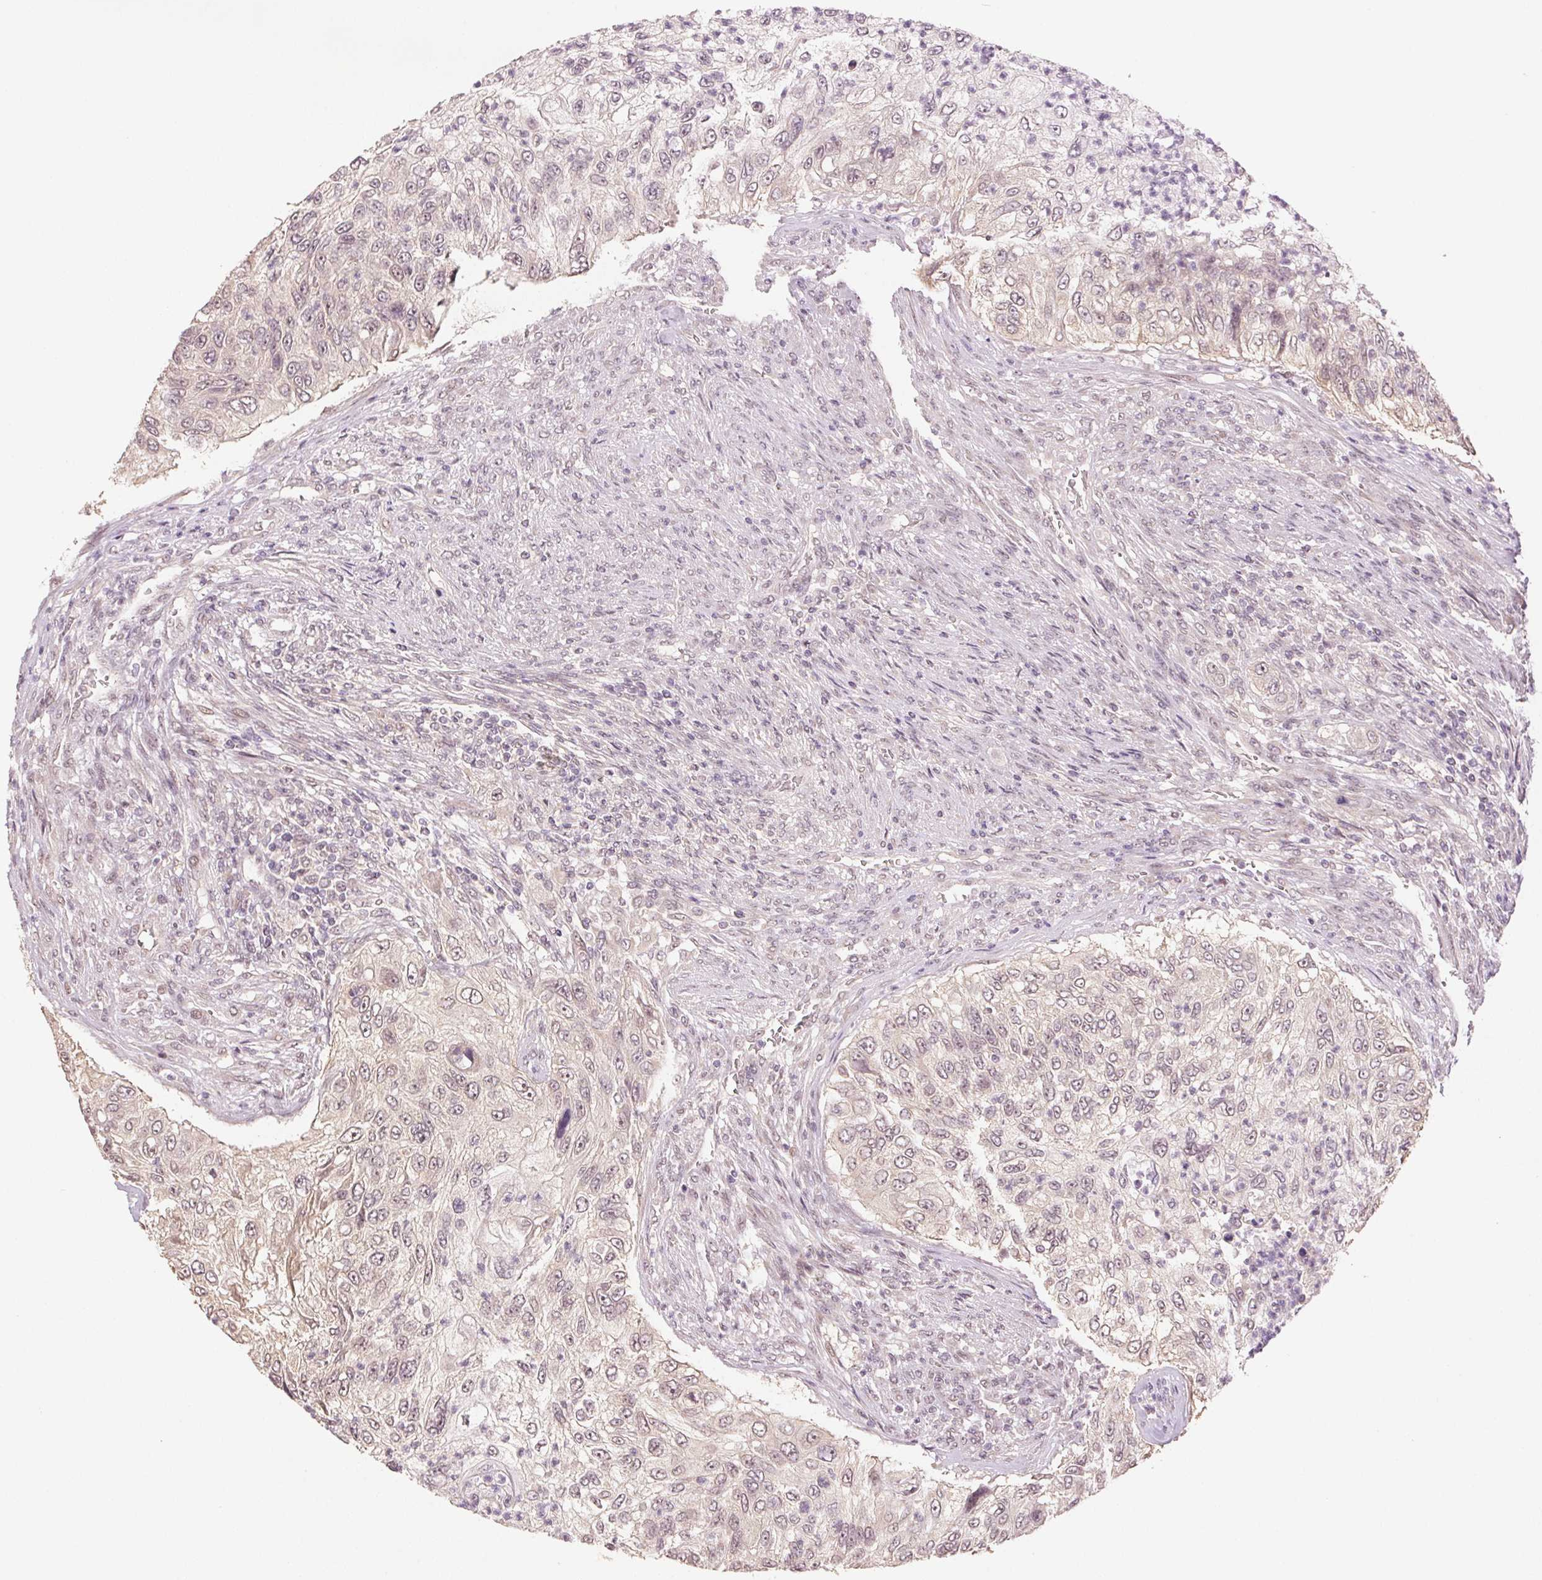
{"staining": {"intensity": "weak", "quantity": "<25%", "location": "nuclear"}, "tissue": "urothelial cancer", "cell_type": "Tumor cells", "image_type": "cancer", "snomed": [{"axis": "morphology", "description": "Urothelial carcinoma, High grade"}, {"axis": "topography", "description": "Urinary bladder"}], "caption": "Micrograph shows no significant protein positivity in tumor cells of urothelial cancer.", "gene": "PLCB1", "patient": {"sex": "female", "age": 60}}